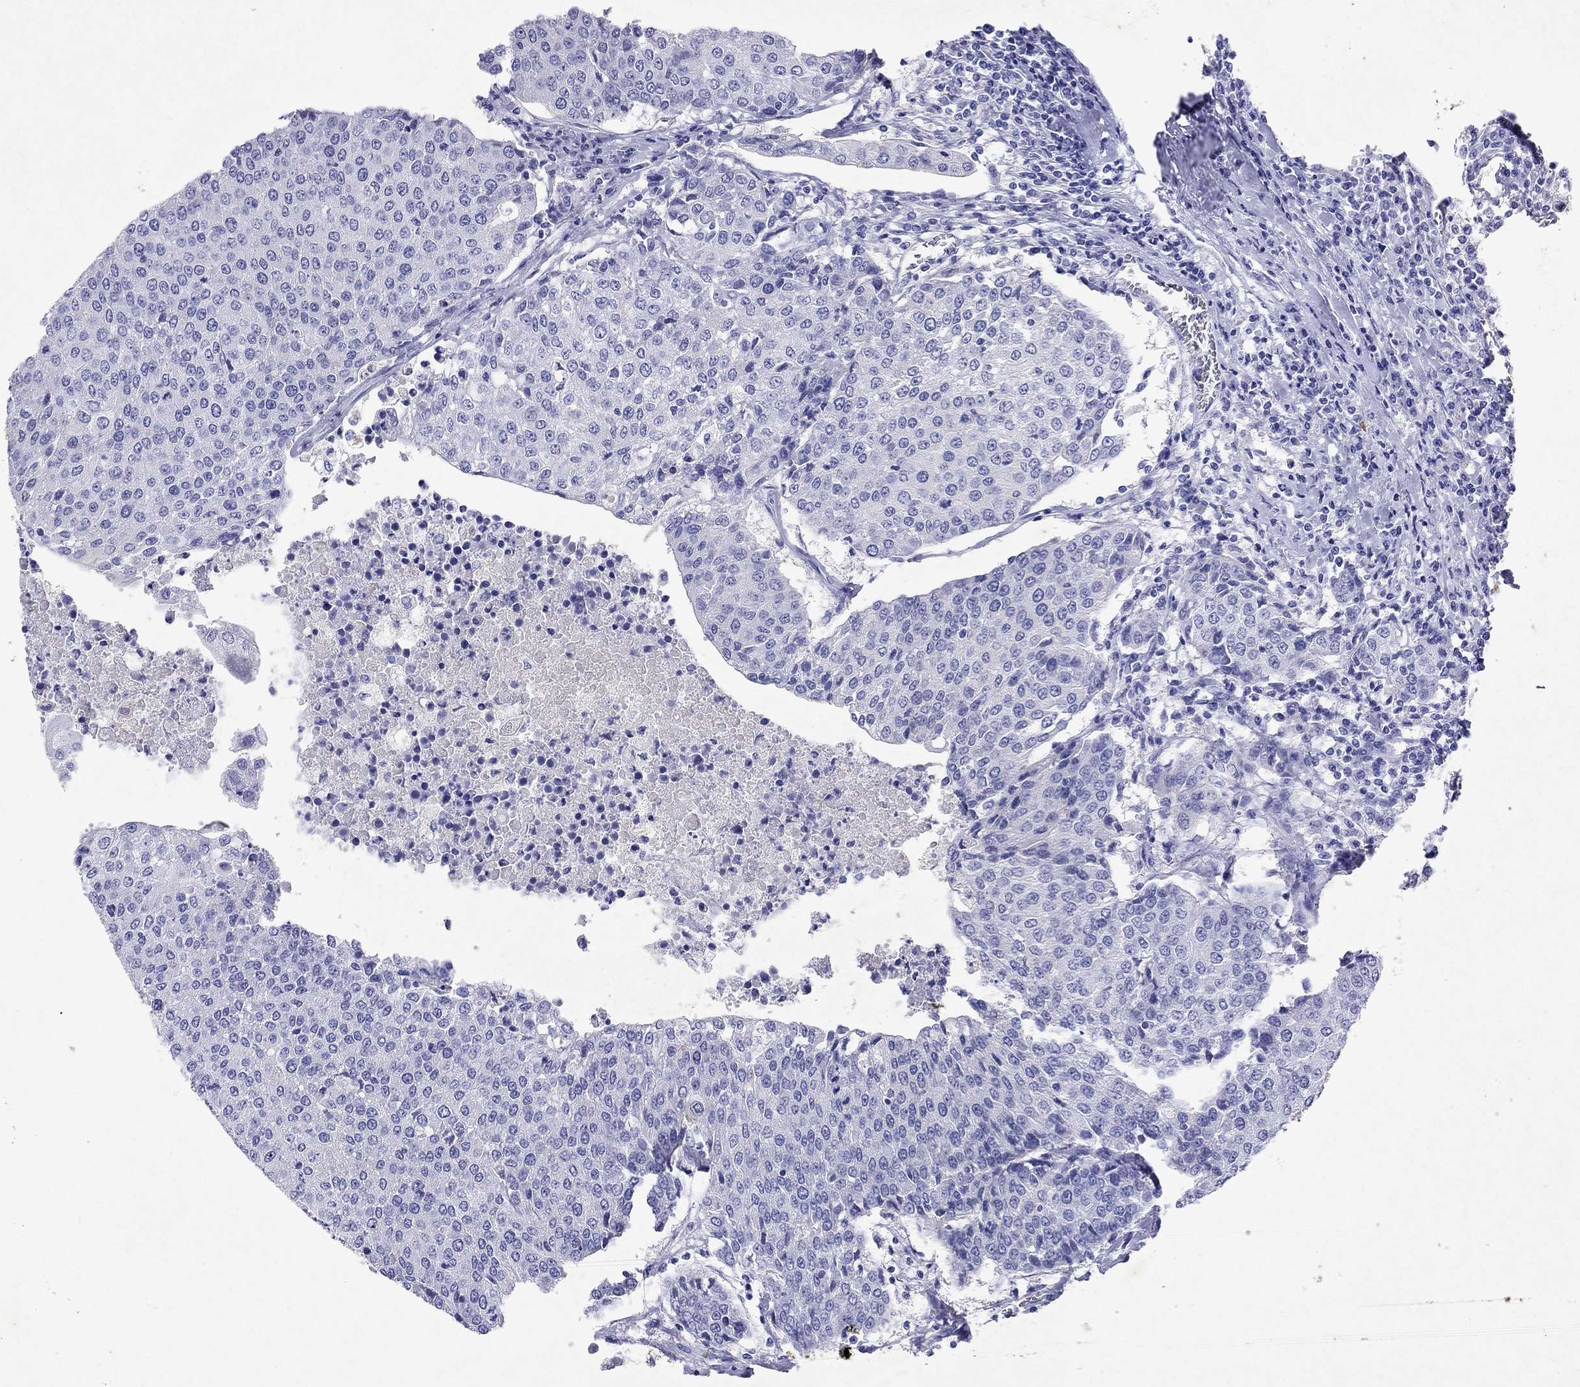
{"staining": {"intensity": "negative", "quantity": "none", "location": "none"}, "tissue": "urothelial cancer", "cell_type": "Tumor cells", "image_type": "cancer", "snomed": [{"axis": "morphology", "description": "Urothelial carcinoma, High grade"}, {"axis": "topography", "description": "Urinary bladder"}], "caption": "Micrograph shows no protein expression in tumor cells of urothelial carcinoma (high-grade) tissue.", "gene": "ARMC12", "patient": {"sex": "female", "age": 85}}